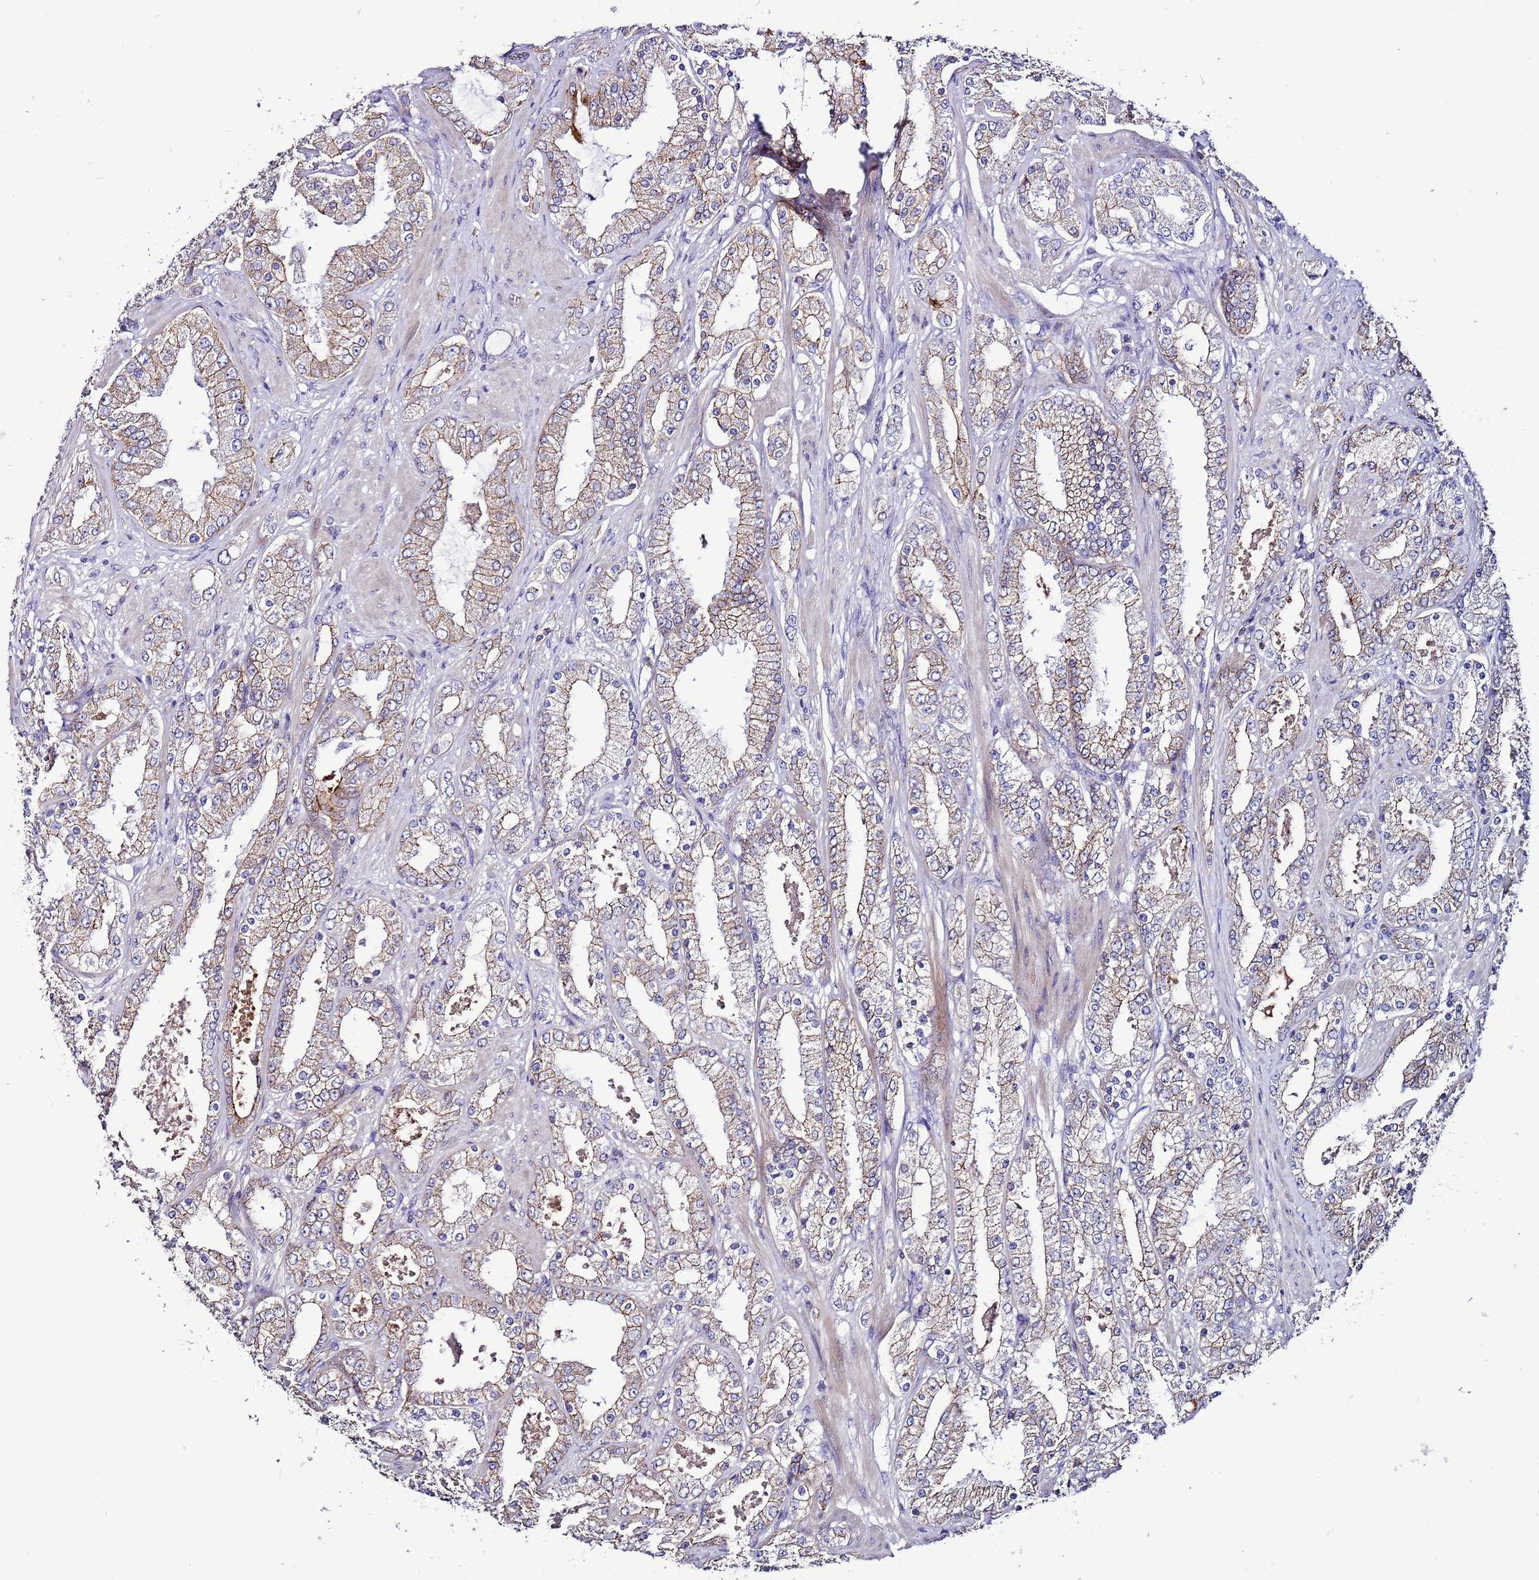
{"staining": {"intensity": "weak", "quantity": ">75%", "location": "cytoplasmic/membranous"}, "tissue": "prostate cancer", "cell_type": "Tumor cells", "image_type": "cancer", "snomed": [{"axis": "morphology", "description": "Adenocarcinoma, High grade"}, {"axis": "topography", "description": "Prostate"}], "caption": "Immunohistochemistry micrograph of human prostate cancer stained for a protein (brown), which shows low levels of weak cytoplasmic/membranous staining in about >75% of tumor cells.", "gene": "TENM3", "patient": {"sex": "male", "age": 68}}